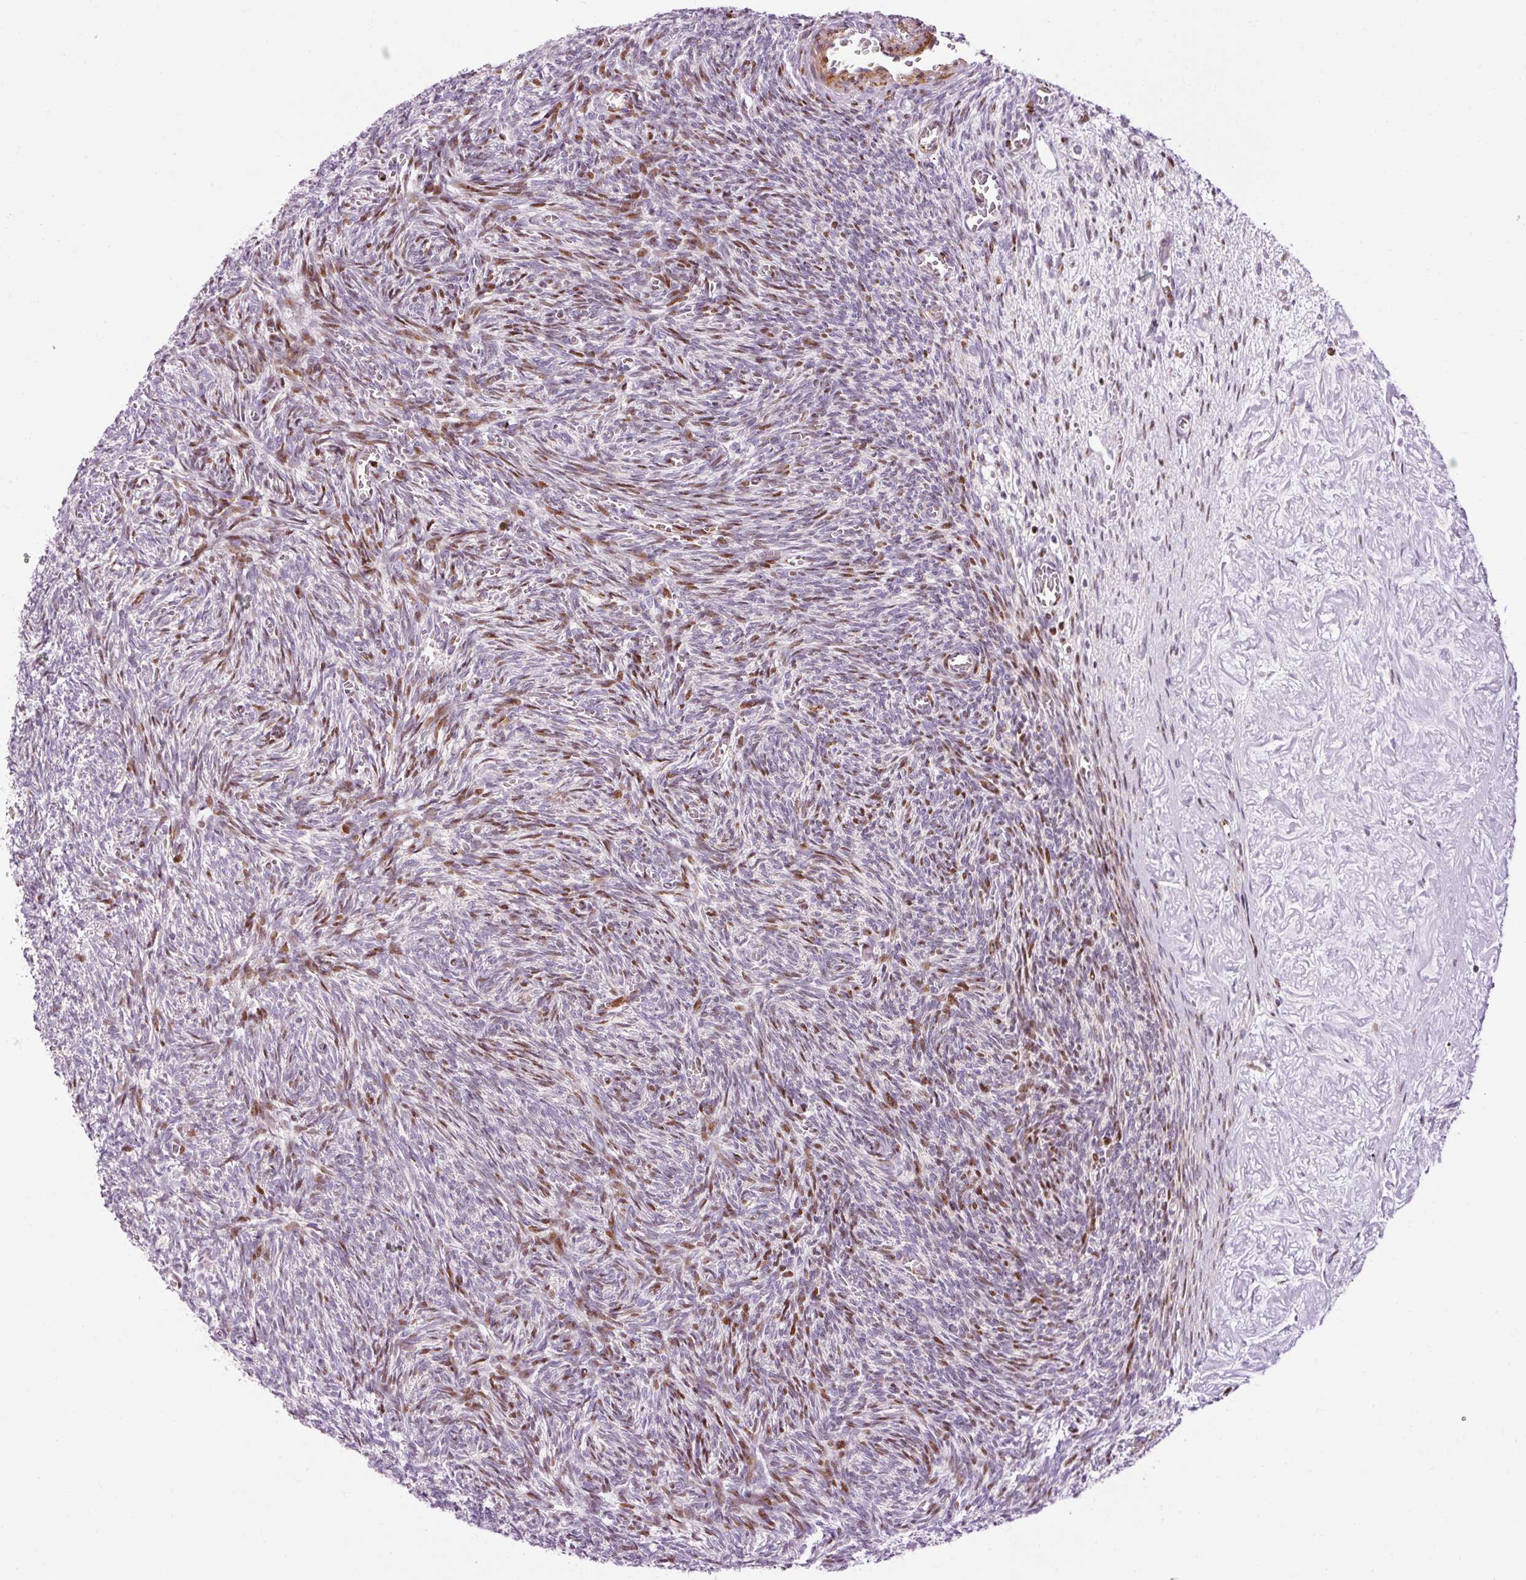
{"staining": {"intensity": "negative", "quantity": "none", "location": "none"}, "tissue": "ovary", "cell_type": "Follicle cells", "image_type": "normal", "snomed": [{"axis": "morphology", "description": "Normal tissue, NOS"}, {"axis": "topography", "description": "Ovary"}], "caption": "This is a image of IHC staining of benign ovary, which shows no positivity in follicle cells.", "gene": "ANKRD20A1", "patient": {"sex": "female", "age": 67}}